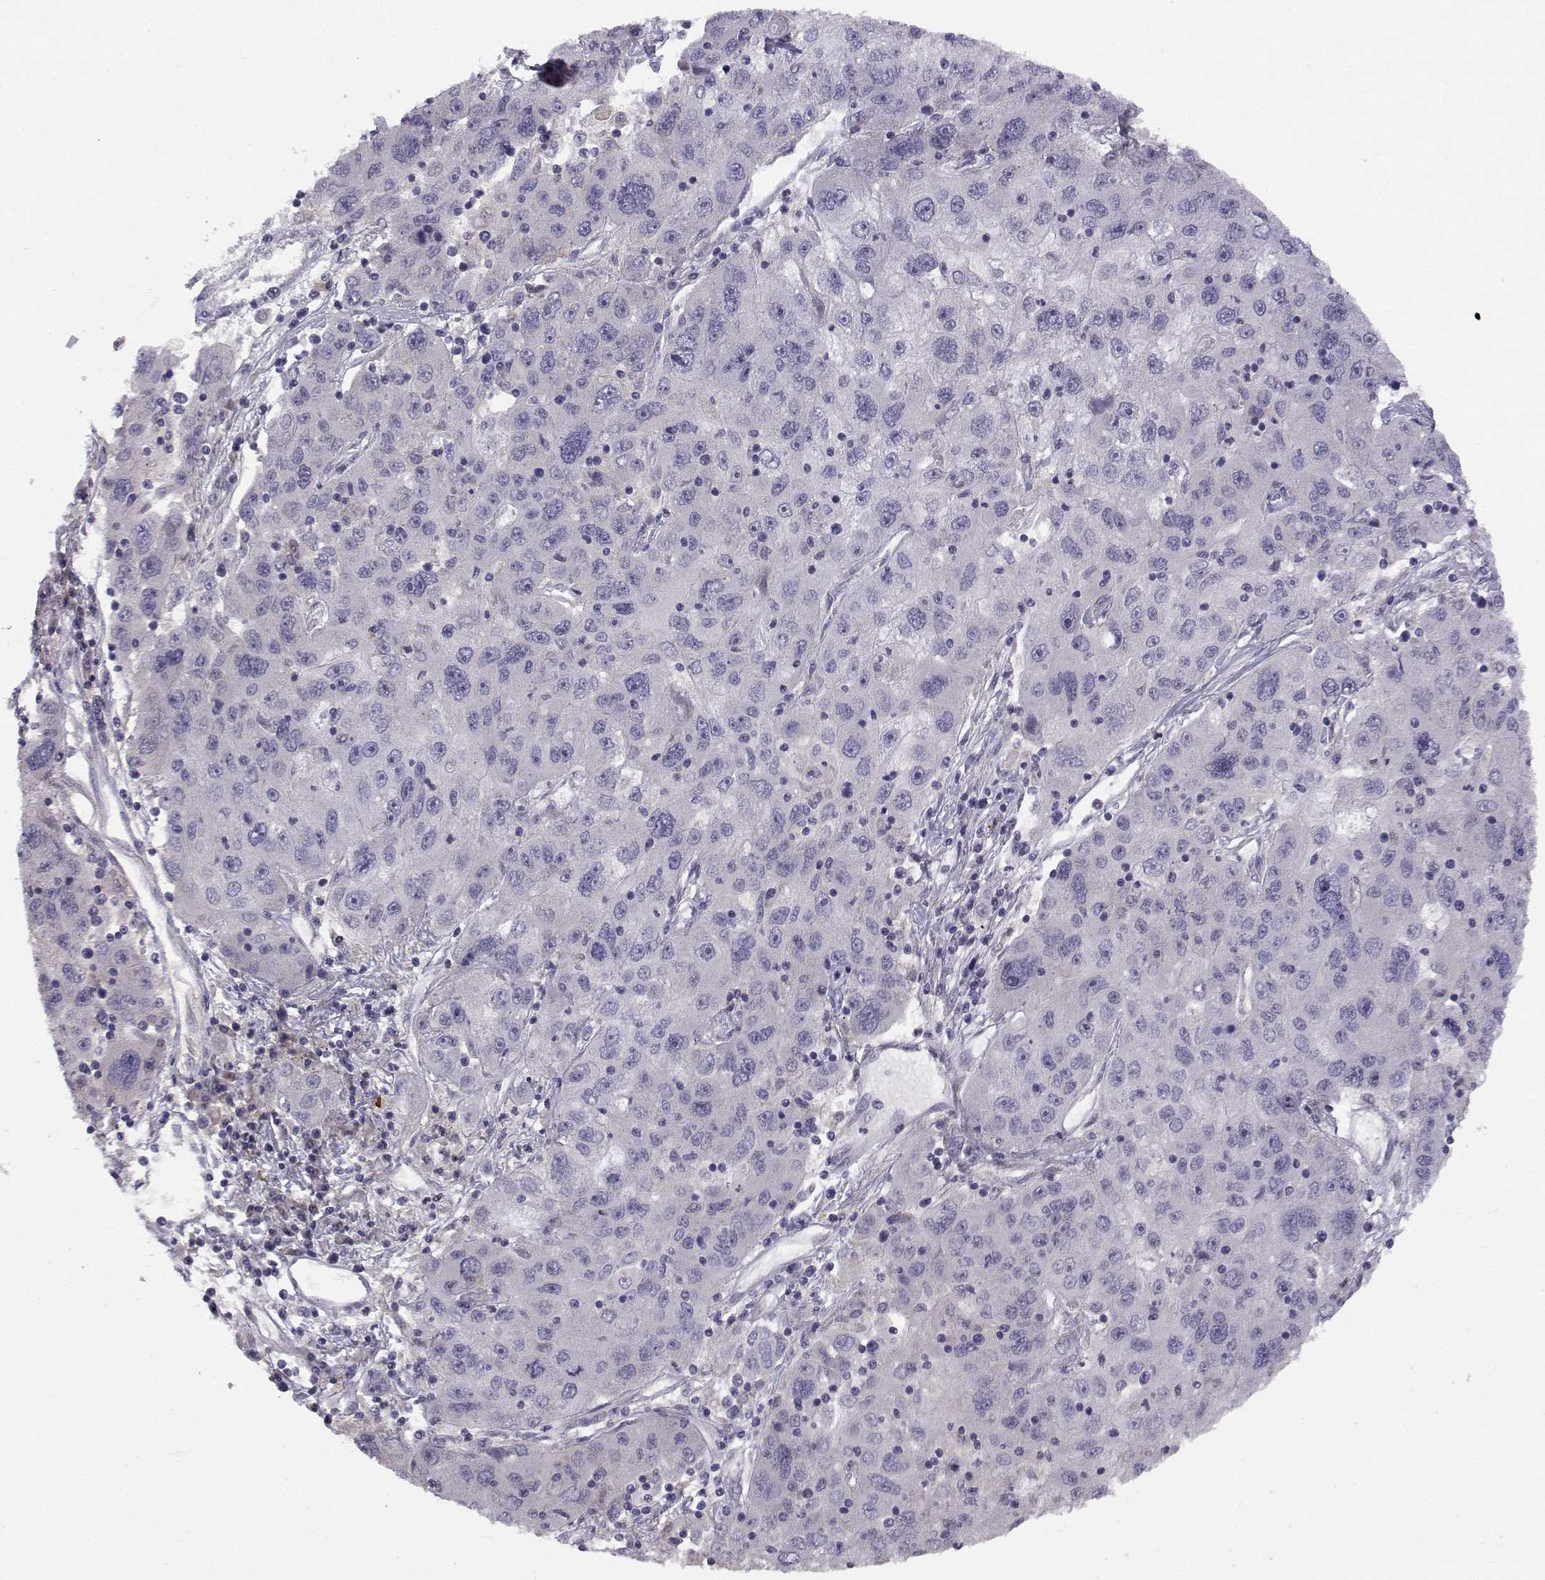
{"staining": {"intensity": "negative", "quantity": "none", "location": "none"}, "tissue": "stomach cancer", "cell_type": "Tumor cells", "image_type": "cancer", "snomed": [{"axis": "morphology", "description": "Adenocarcinoma, NOS"}, {"axis": "topography", "description": "Stomach"}], "caption": "This is an immunohistochemistry (IHC) micrograph of stomach cancer (adenocarcinoma). There is no staining in tumor cells.", "gene": "ACSL6", "patient": {"sex": "male", "age": 56}}